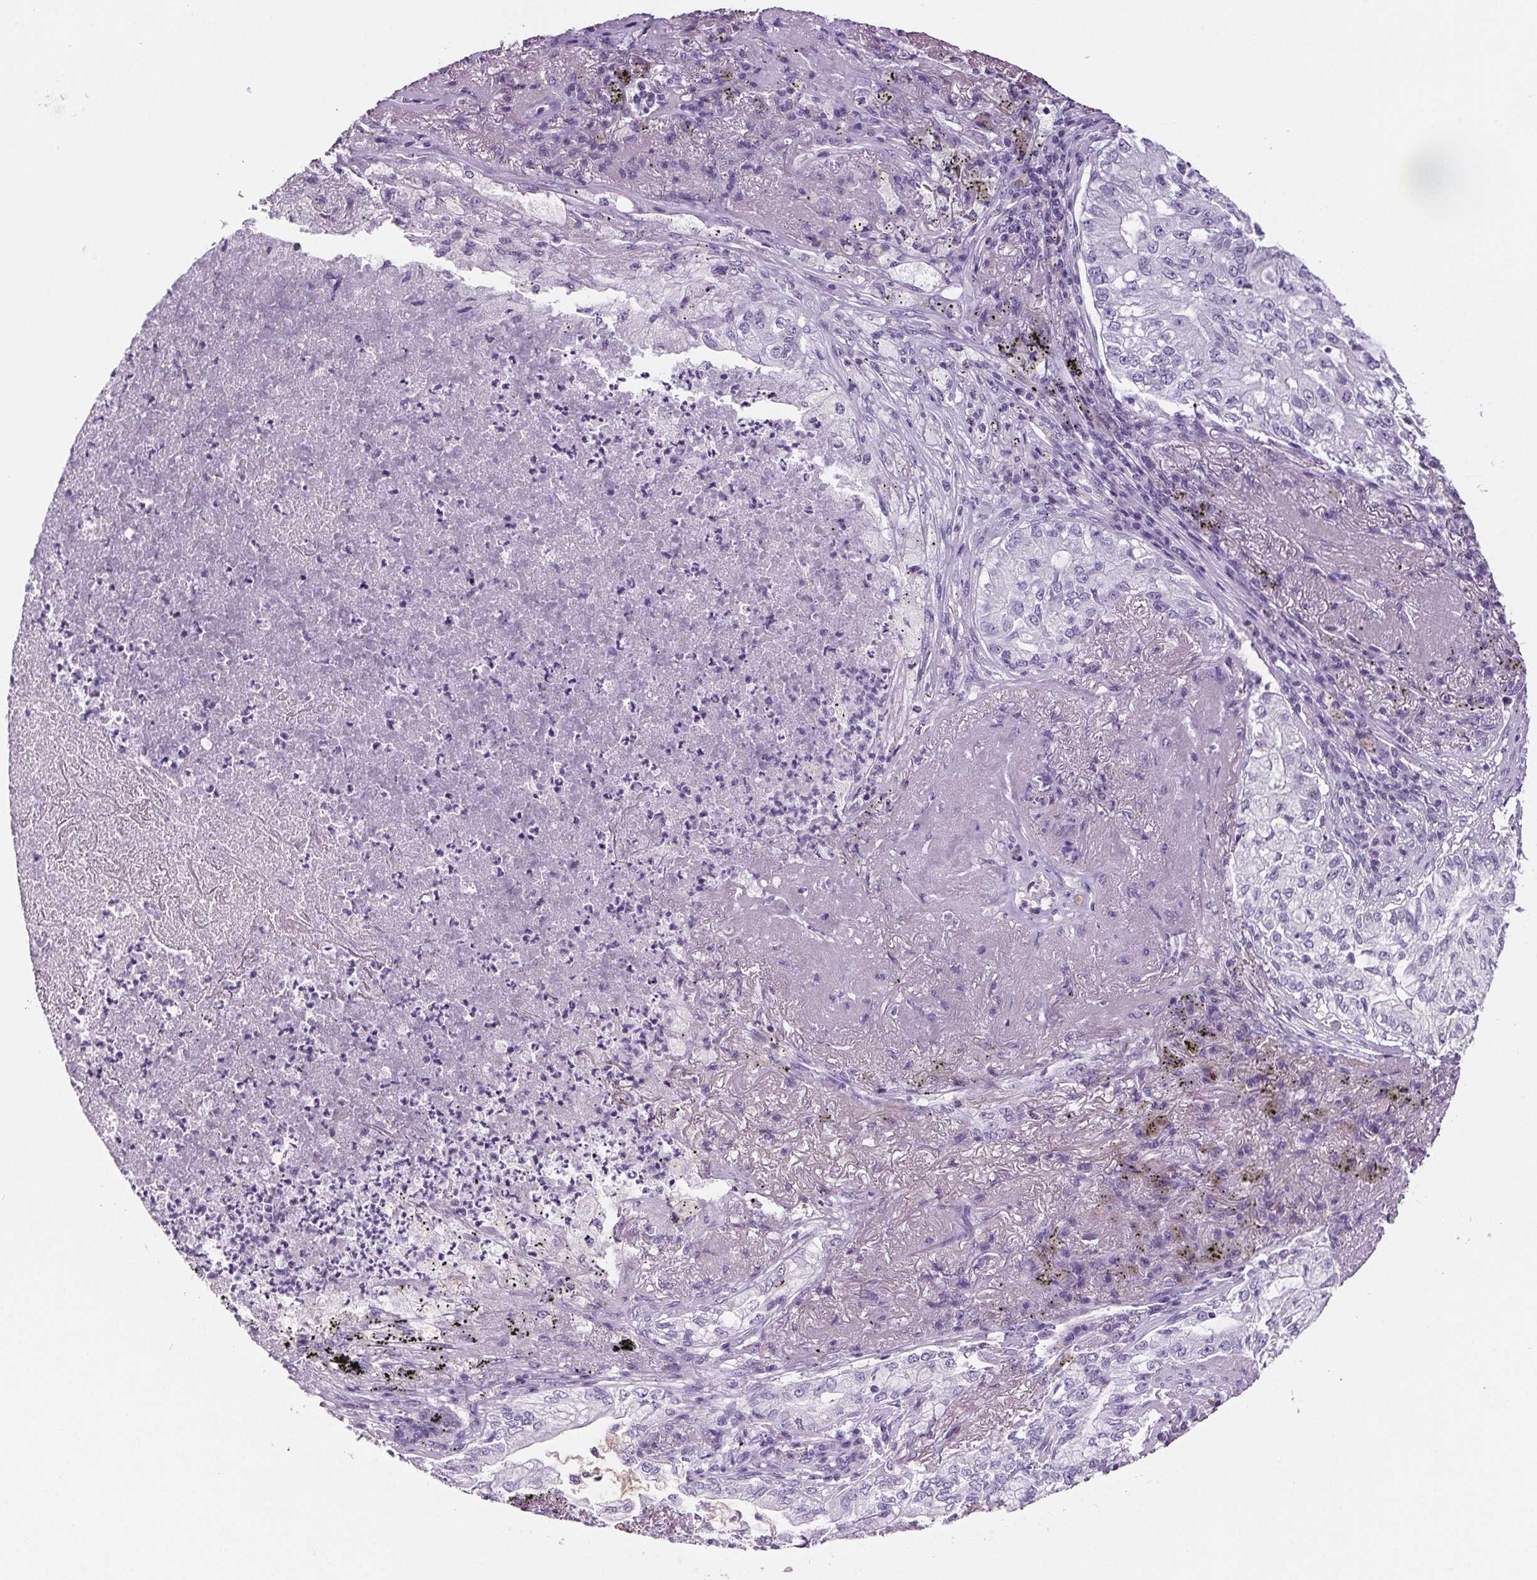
{"staining": {"intensity": "negative", "quantity": "none", "location": "none"}, "tissue": "lung cancer", "cell_type": "Tumor cells", "image_type": "cancer", "snomed": [{"axis": "morphology", "description": "Adenocarcinoma, NOS"}, {"axis": "topography", "description": "Lung"}], "caption": "A high-resolution image shows IHC staining of adenocarcinoma (lung), which demonstrates no significant positivity in tumor cells. Nuclei are stained in blue.", "gene": "CD5L", "patient": {"sex": "female", "age": 73}}